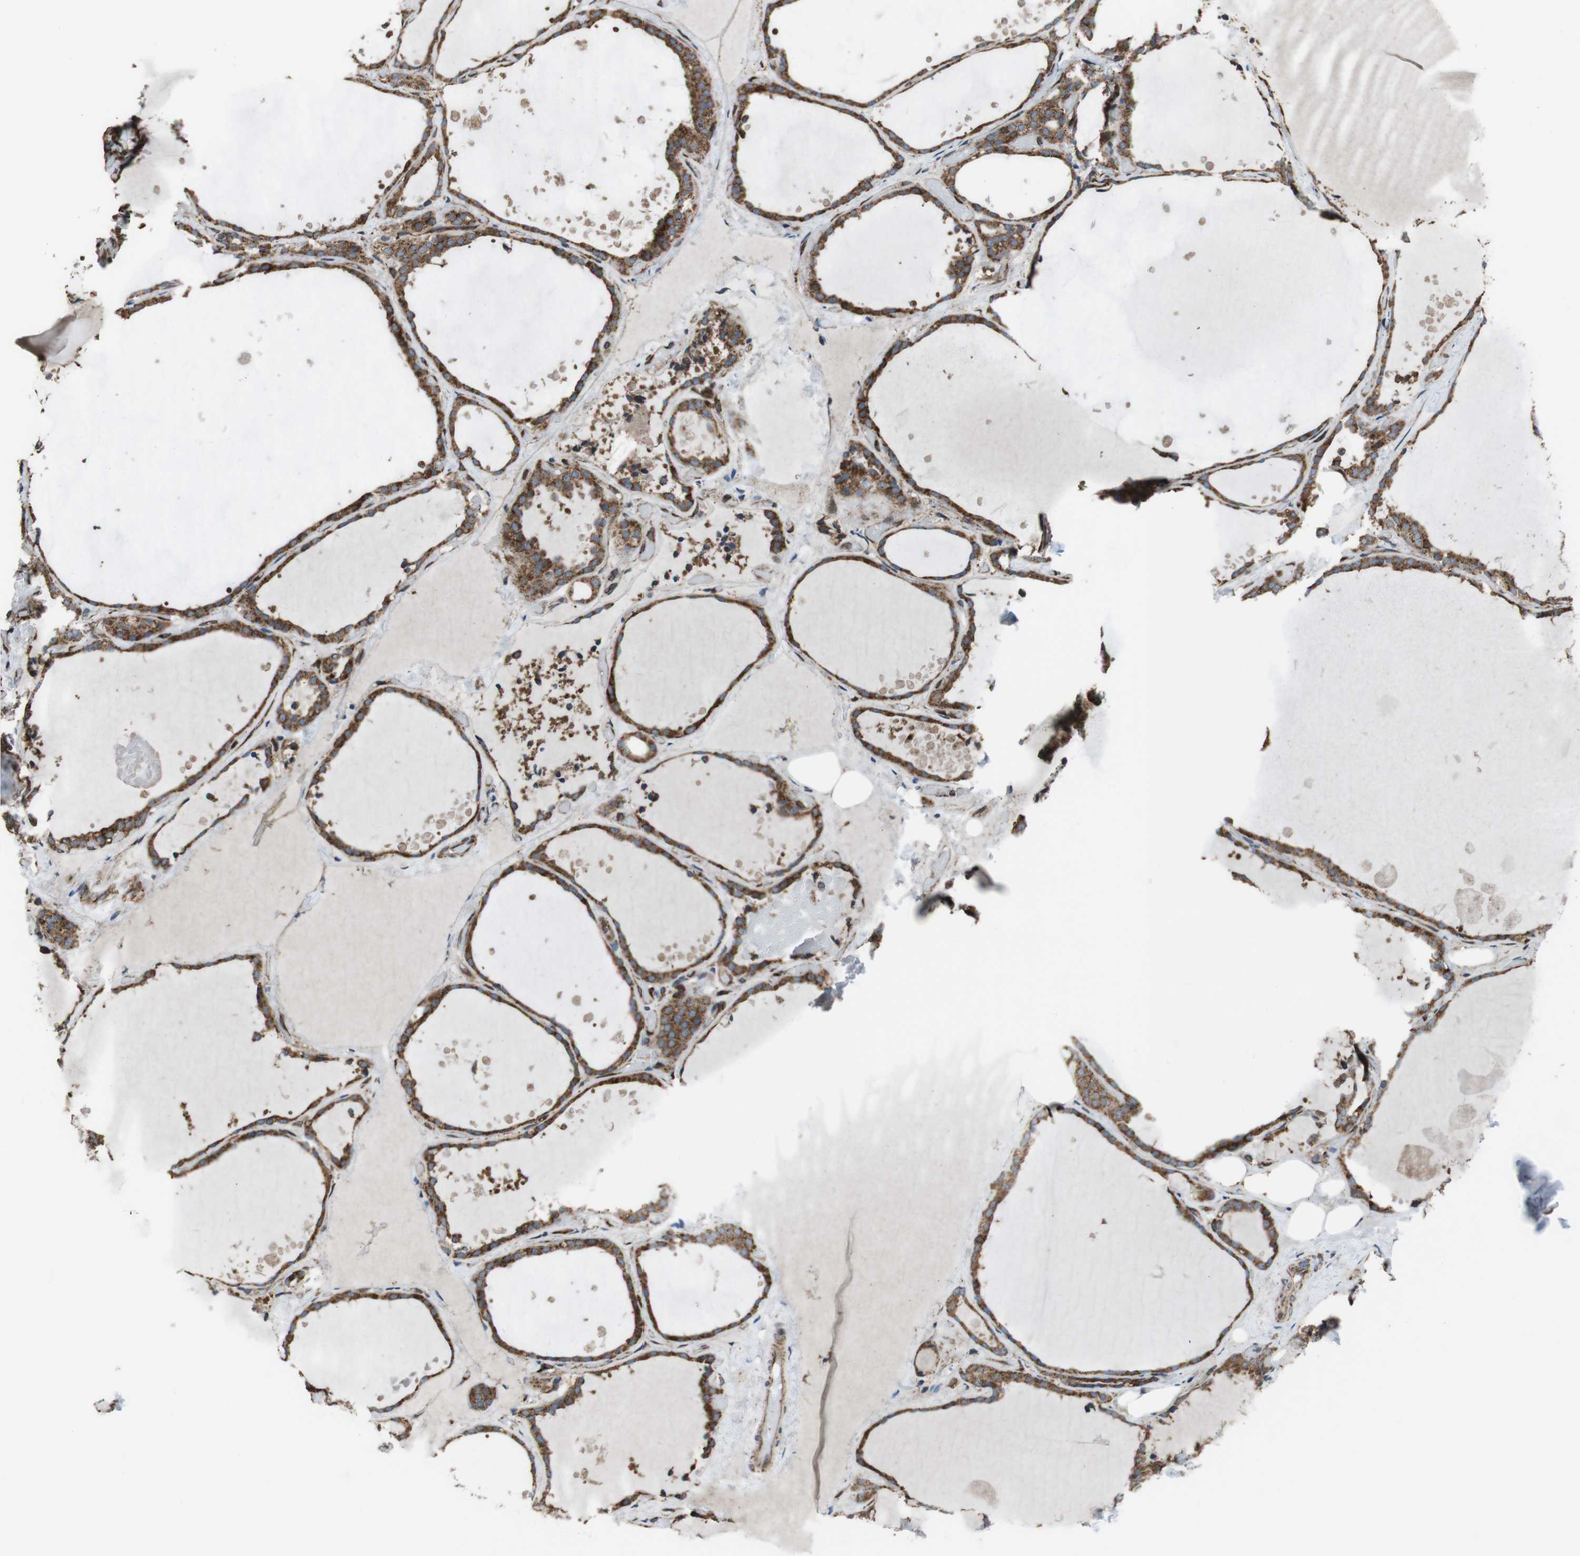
{"staining": {"intensity": "strong", "quantity": ">75%", "location": "cytoplasmic/membranous"}, "tissue": "thyroid gland", "cell_type": "Glandular cells", "image_type": "normal", "snomed": [{"axis": "morphology", "description": "Normal tissue, NOS"}, {"axis": "topography", "description": "Thyroid gland"}], "caption": "About >75% of glandular cells in normal thyroid gland reveal strong cytoplasmic/membranous protein positivity as visualized by brown immunohistochemical staining.", "gene": "GIMAP8", "patient": {"sex": "female", "age": 44}}